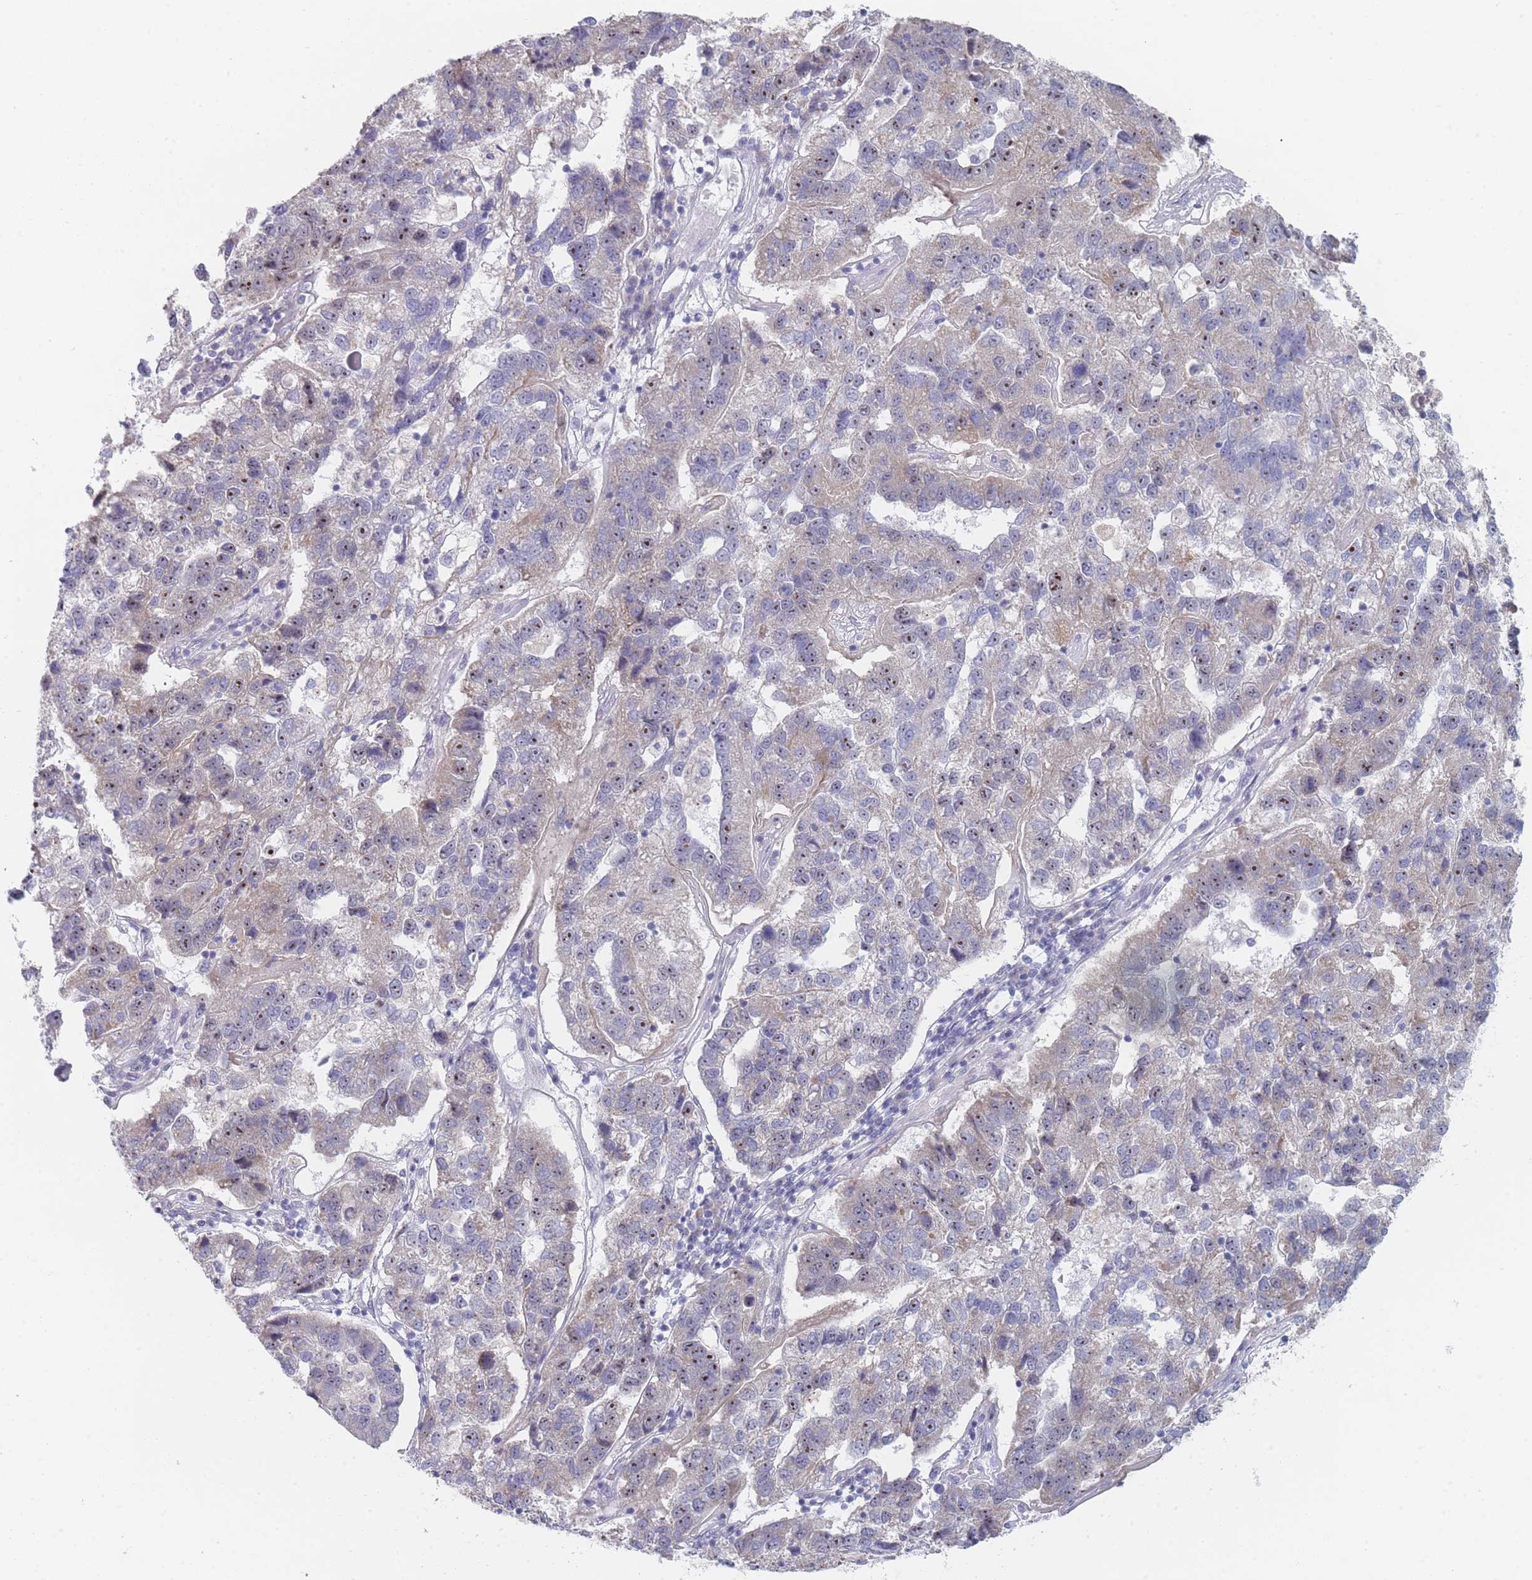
{"staining": {"intensity": "moderate", "quantity": "<25%", "location": "nuclear"}, "tissue": "pancreatic cancer", "cell_type": "Tumor cells", "image_type": "cancer", "snomed": [{"axis": "morphology", "description": "Adenocarcinoma, NOS"}, {"axis": "topography", "description": "Pancreas"}], "caption": "Human pancreatic adenocarcinoma stained for a protein (brown) displays moderate nuclear positive staining in about <25% of tumor cells.", "gene": "RNF8", "patient": {"sex": "female", "age": 61}}